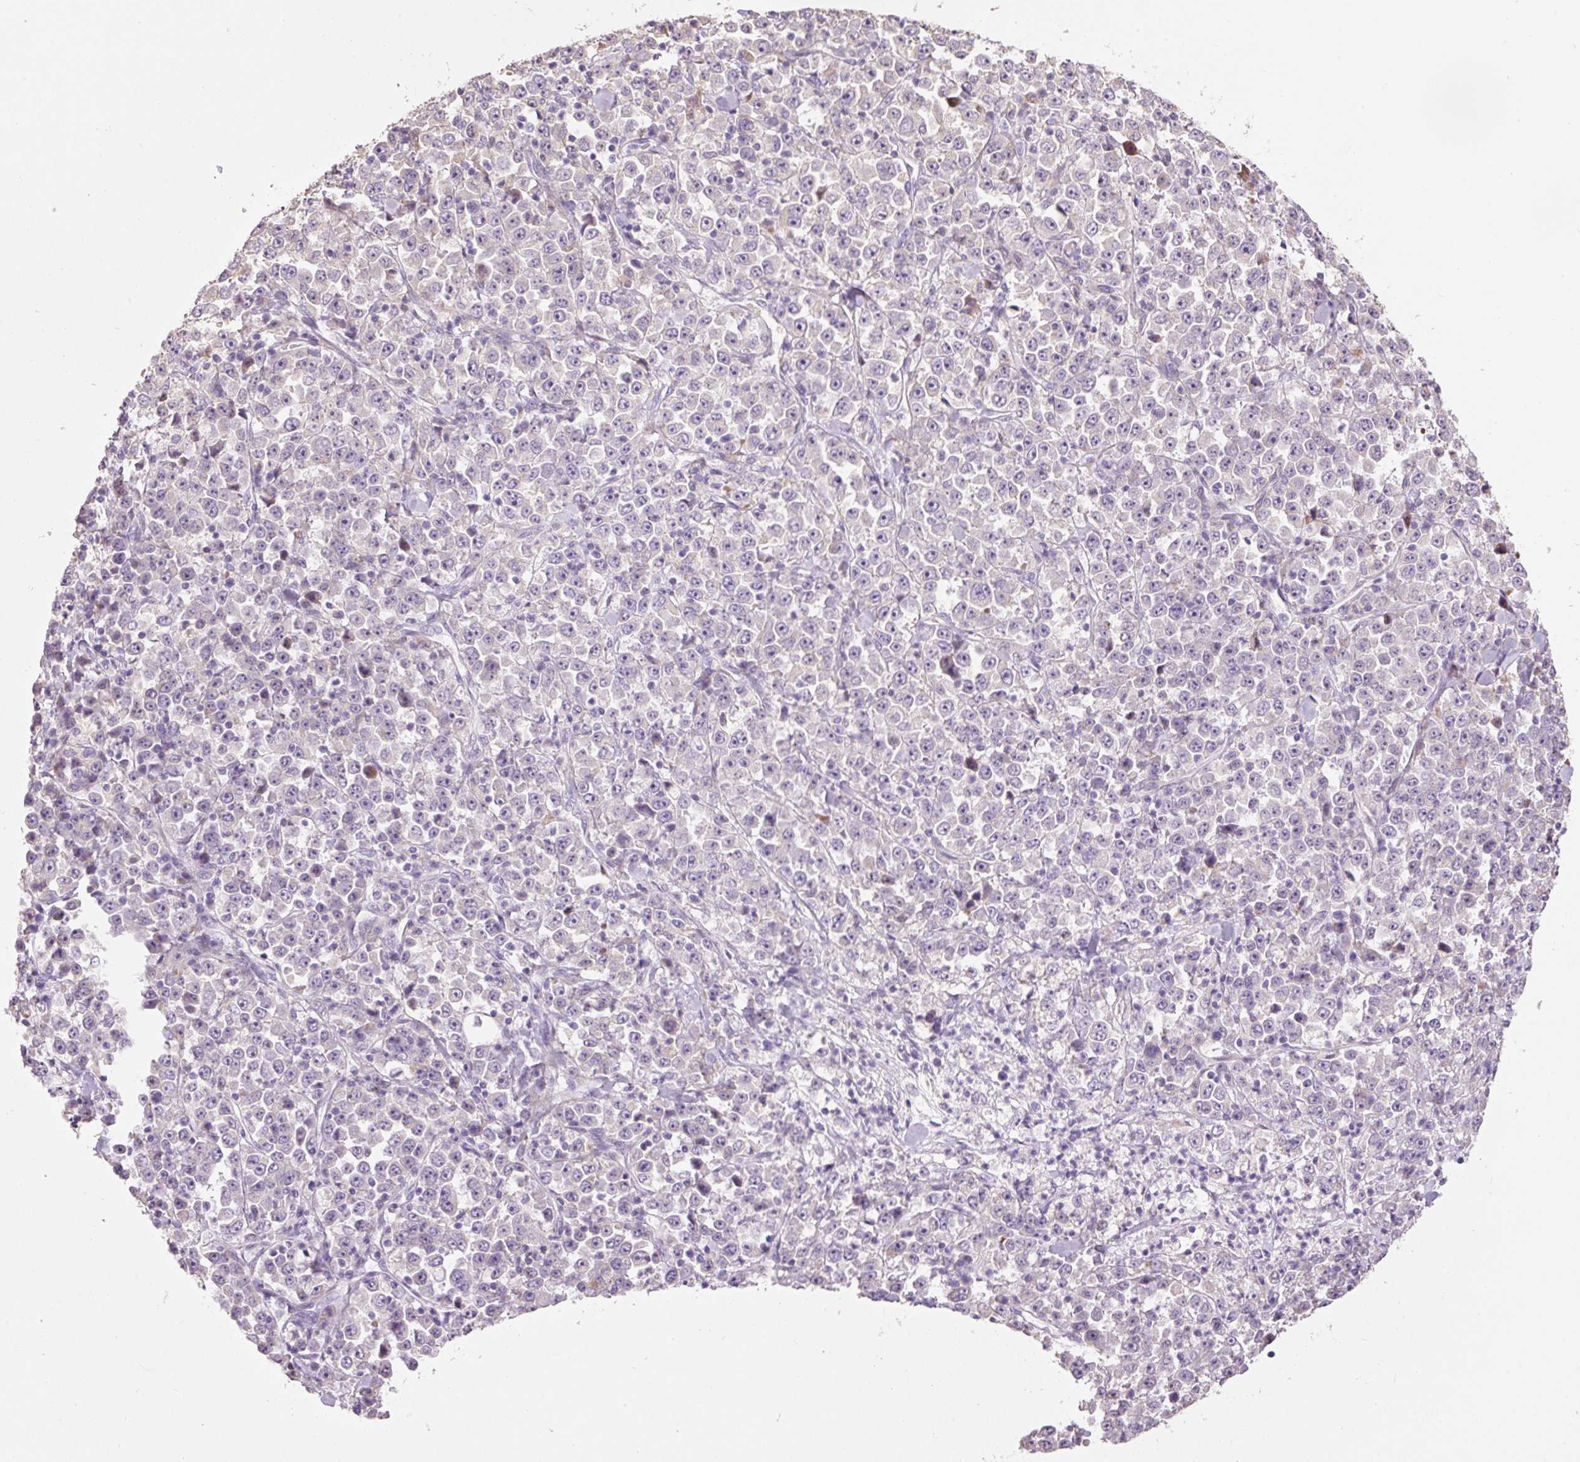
{"staining": {"intensity": "negative", "quantity": "none", "location": "none"}, "tissue": "stomach cancer", "cell_type": "Tumor cells", "image_type": "cancer", "snomed": [{"axis": "morphology", "description": "Normal tissue, NOS"}, {"axis": "morphology", "description": "Adenocarcinoma, NOS"}, {"axis": "topography", "description": "Stomach, upper"}, {"axis": "topography", "description": "Stomach"}], "caption": "There is no significant positivity in tumor cells of stomach cancer (adenocarcinoma).", "gene": "HAX1", "patient": {"sex": "male", "age": 59}}